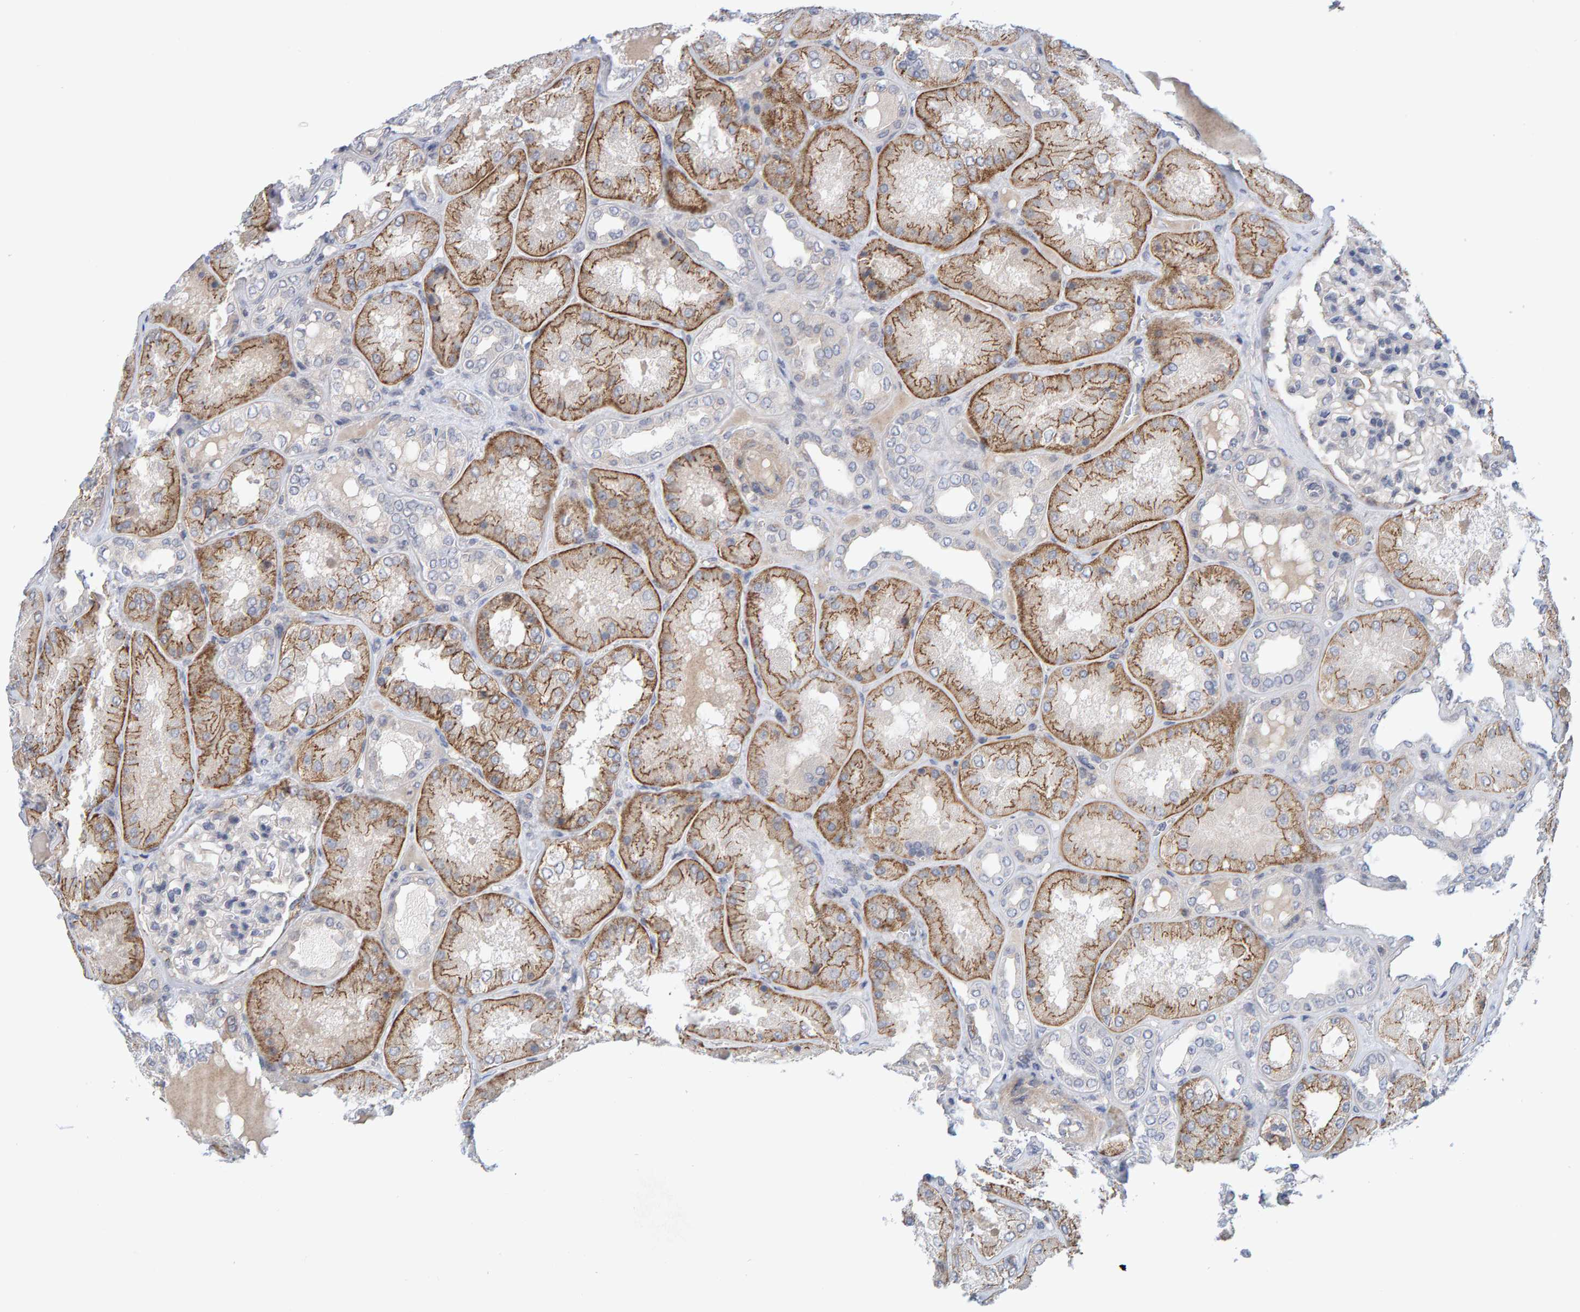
{"staining": {"intensity": "negative", "quantity": "none", "location": "none"}, "tissue": "kidney", "cell_type": "Cells in glomeruli", "image_type": "normal", "snomed": [{"axis": "morphology", "description": "Normal tissue, NOS"}, {"axis": "topography", "description": "Kidney"}], "caption": "High magnification brightfield microscopy of benign kidney stained with DAB (3,3'-diaminobenzidine) (brown) and counterstained with hematoxylin (blue): cells in glomeruli show no significant expression. (Immunohistochemistry (ihc), brightfield microscopy, high magnification).", "gene": "CDH2", "patient": {"sex": "female", "age": 56}}